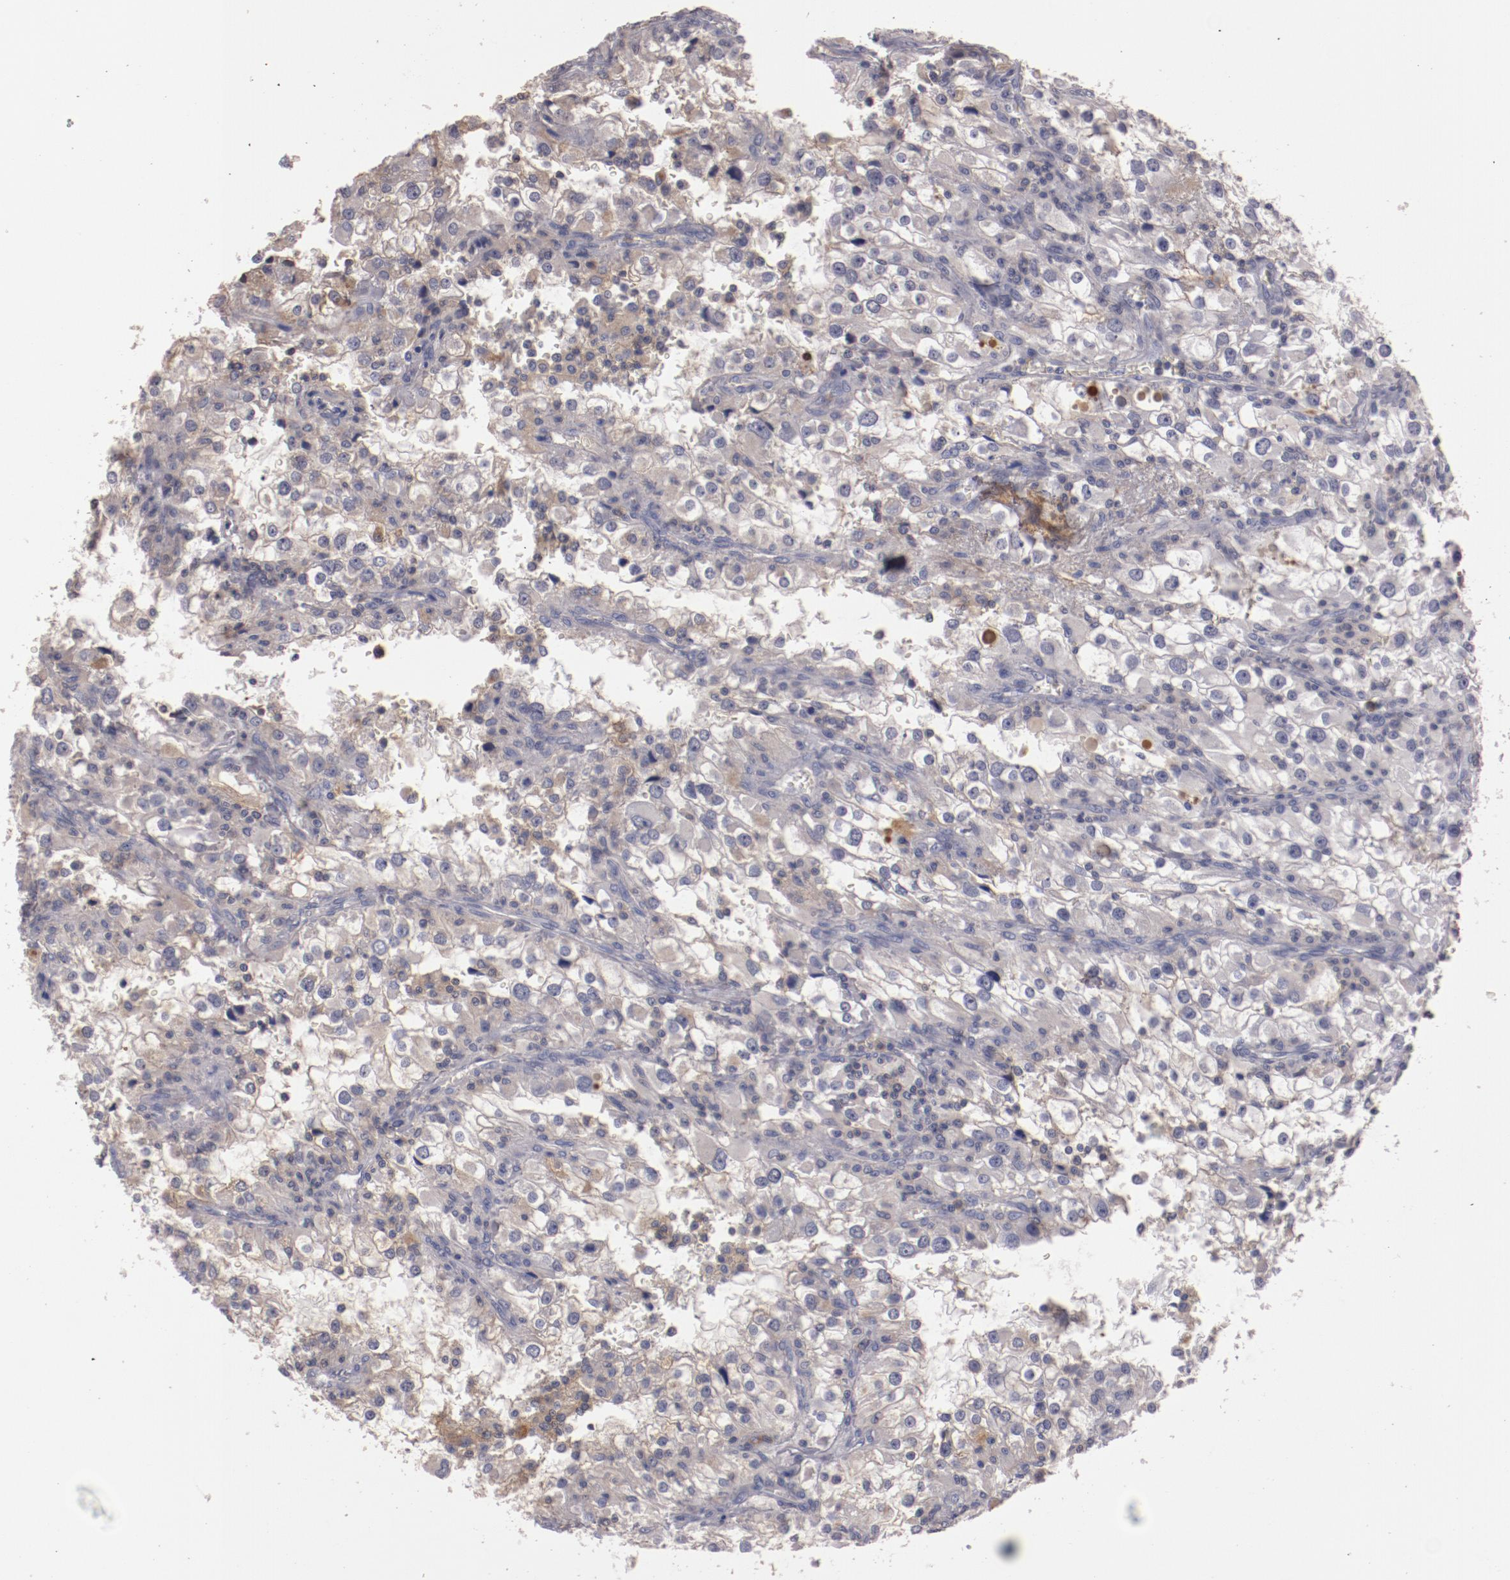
{"staining": {"intensity": "negative", "quantity": "none", "location": "none"}, "tissue": "renal cancer", "cell_type": "Tumor cells", "image_type": "cancer", "snomed": [{"axis": "morphology", "description": "Adenocarcinoma, NOS"}, {"axis": "topography", "description": "Kidney"}], "caption": "High magnification brightfield microscopy of renal adenocarcinoma stained with DAB (brown) and counterstained with hematoxylin (blue): tumor cells show no significant positivity.", "gene": "MBL2", "patient": {"sex": "female", "age": 52}}